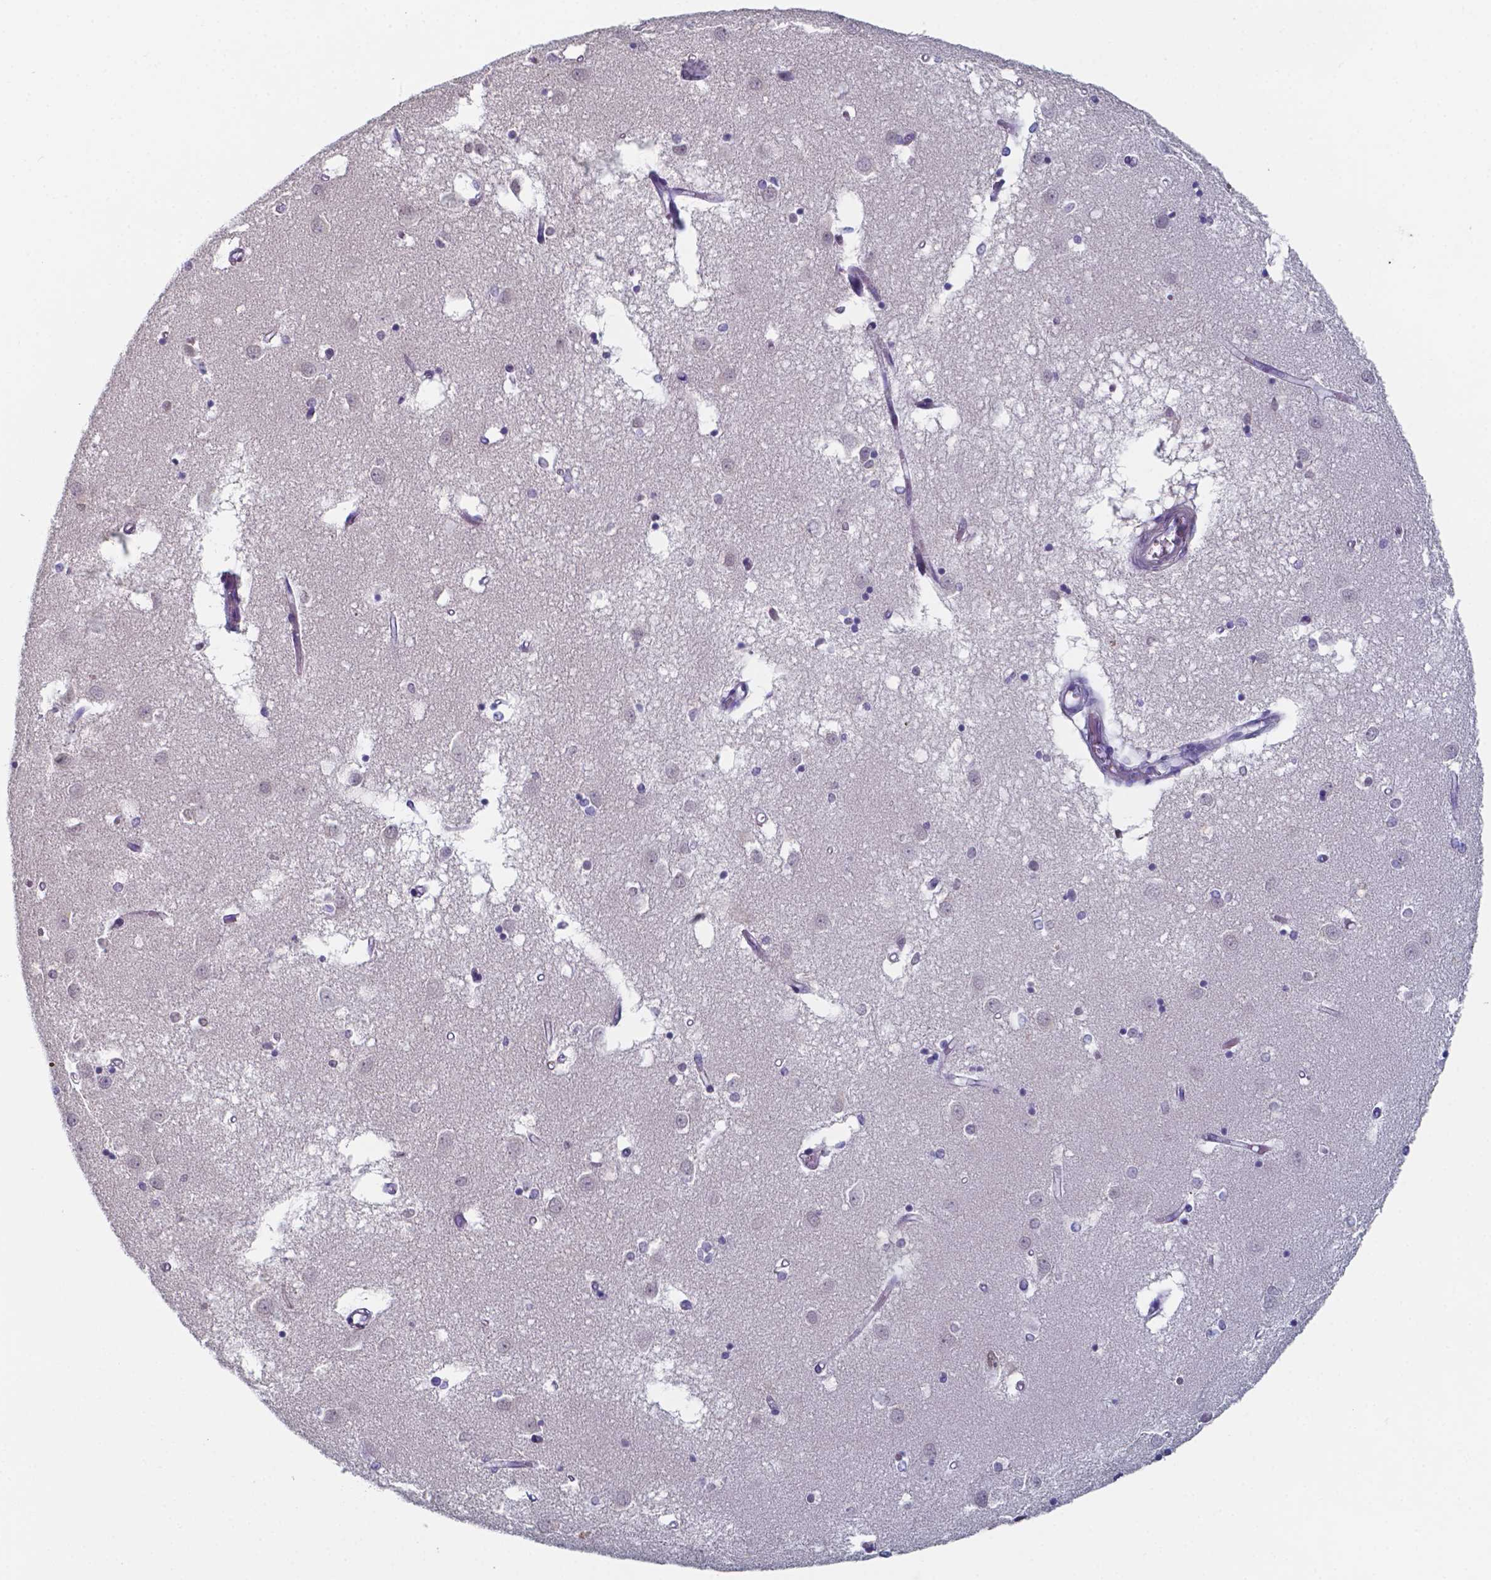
{"staining": {"intensity": "negative", "quantity": "none", "location": "none"}, "tissue": "caudate", "cell_type": "Glial cells", "image_type": "normal", "snomed": [{"axis": "morphology", "description": "Normal tissue, NOS"}, {"axis": "topography", "description": "Lateral ventricle wall"}], "caption": "High power microscopy histopathology image of an immunohistochemistry photomicrograph of normal caudate, revealing no significant positivity in glial cells.", "gene": "BTBD17", "patient": {"sex": "male", "age": 54}}